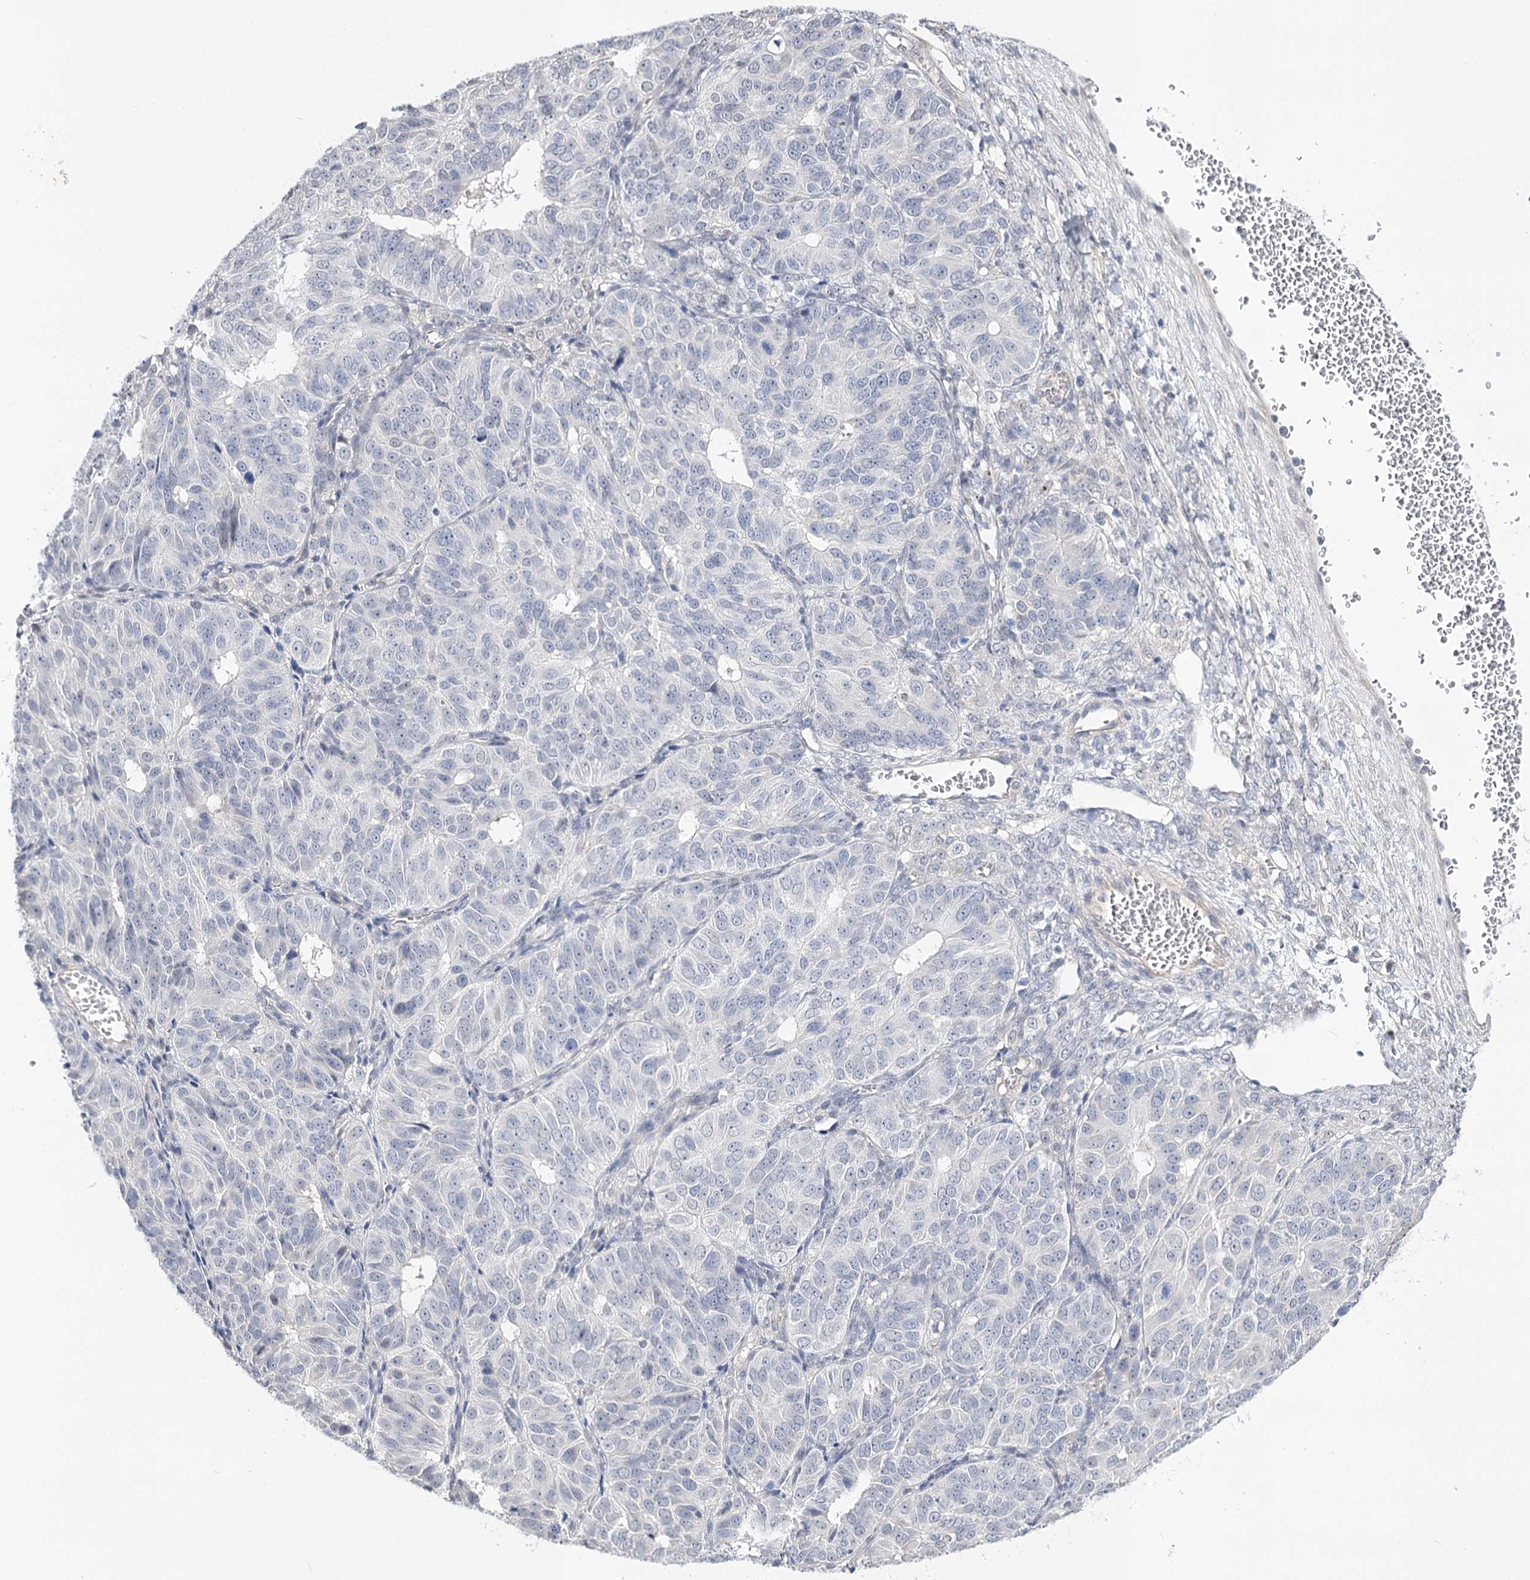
{"staining": {"intensity": "negative", "quantity": "none", "location": "none"}, "tissue": "ovarian cancer", "cell_type": "Tumor cells", "image_type": "cancer", "snomed": [{"axis": "morphology", "description": "Carcinoma, endometroid"}, {"axis": "topography", "description": "Ovary"}], "caption": "DAB immunohistochemical staining of endometroid carcinoma (ovarian) displays no significant expression in tumor cells.", "gene": "ATP10B", "patient": {"sex": "female", "age": 51}}